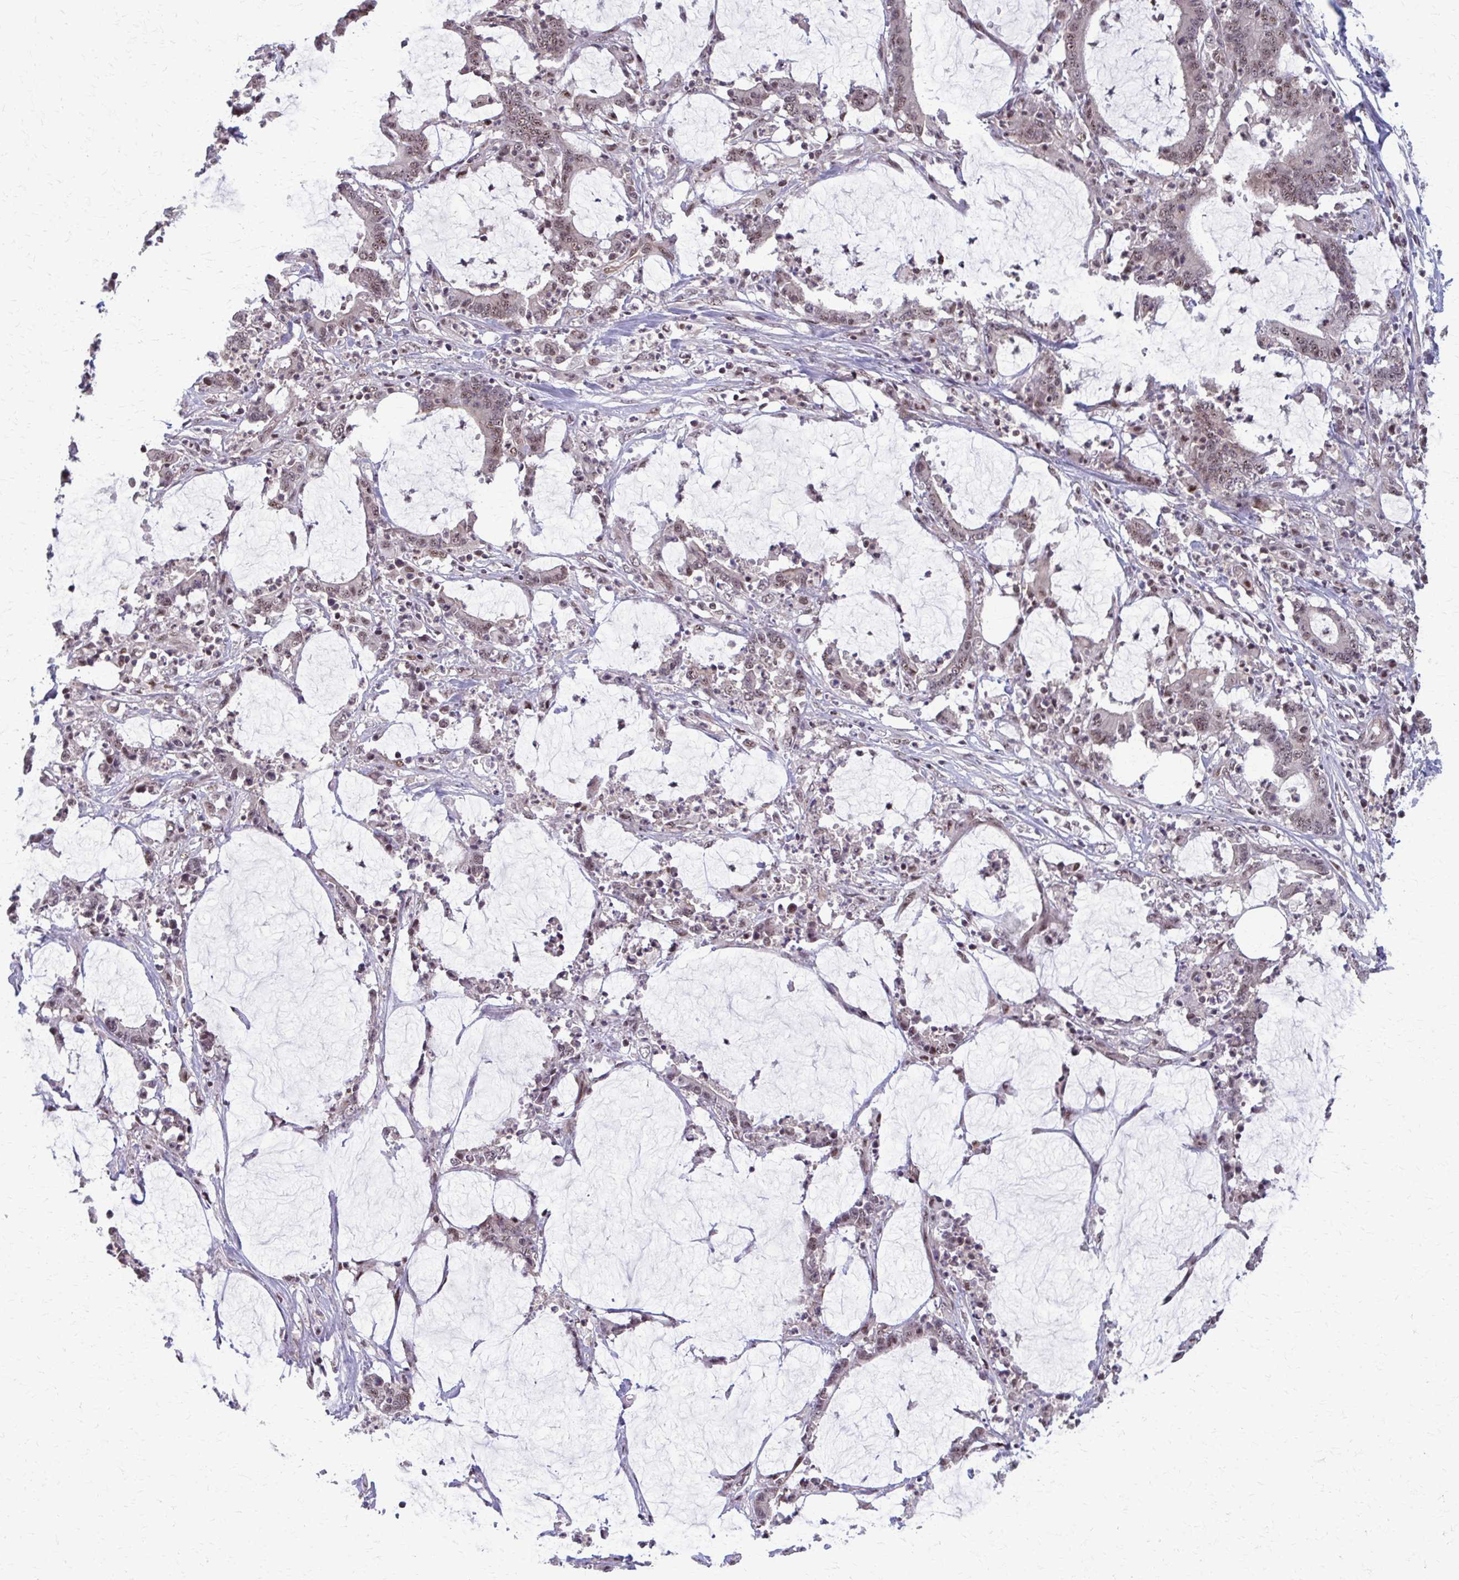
{"staining": {"intensity": "weak", "quantity": "<25%", "location": "cytoplasmic/membranous,nuclear"}, "tissue": "stomach cancer", "cell_type": "Tumor cells", "image_type": "cancer", "snomed": [{"axis": "morphology", "description": "Adenocarcinoma, NOS"}, {"axis": "topography", "description": "Stomach, upper"}], "caption": "Immunohistochemical staining of human stomach cancer (adenocarcinoma) displays no significant staining in tumor cells. (DAB (3,3'-diaminobenzidine) IHC, high magnification).", "gene": "SETBP1", "patient": {"sex": "male", "age": 68}}